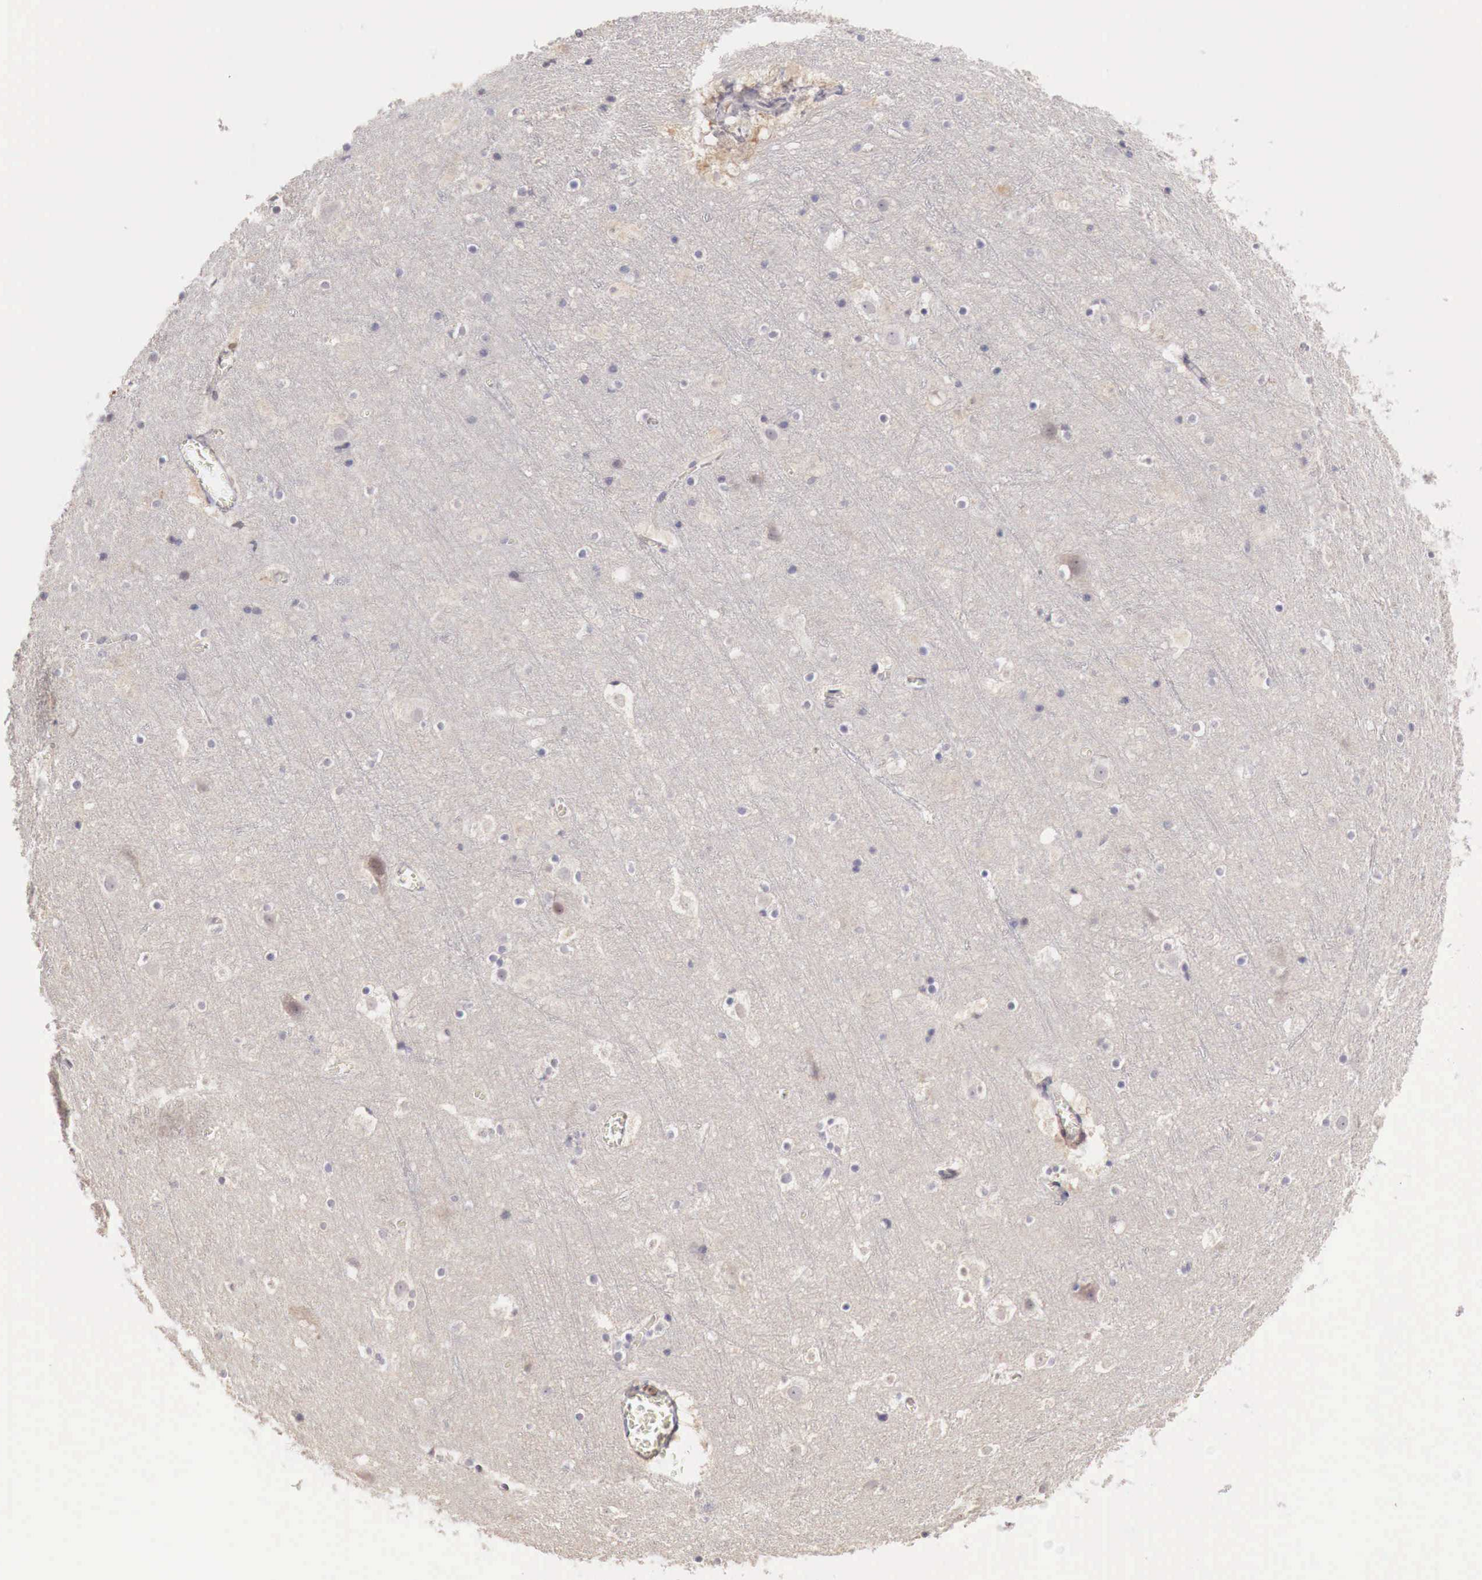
{"staining": {"intensity": "negative", "quantity": "none", "location": "none"}, "tissue": "cerebral cortex", "cell_type": "Endothelial cells", "image_type": "normal", "snomed": [{"axis": "morphology", "description": "Normal tissue, NOS"}, {"axis": "topography", "description": "Cerebral cortex"}], "caption": "This is a micrograph of immunohistochemistry staining of unremarkable cerebral cortex, which shows no staining in endothelial cells.", "gene": "TBC1D9", "patient": {"sex": "male", "age": 45}}